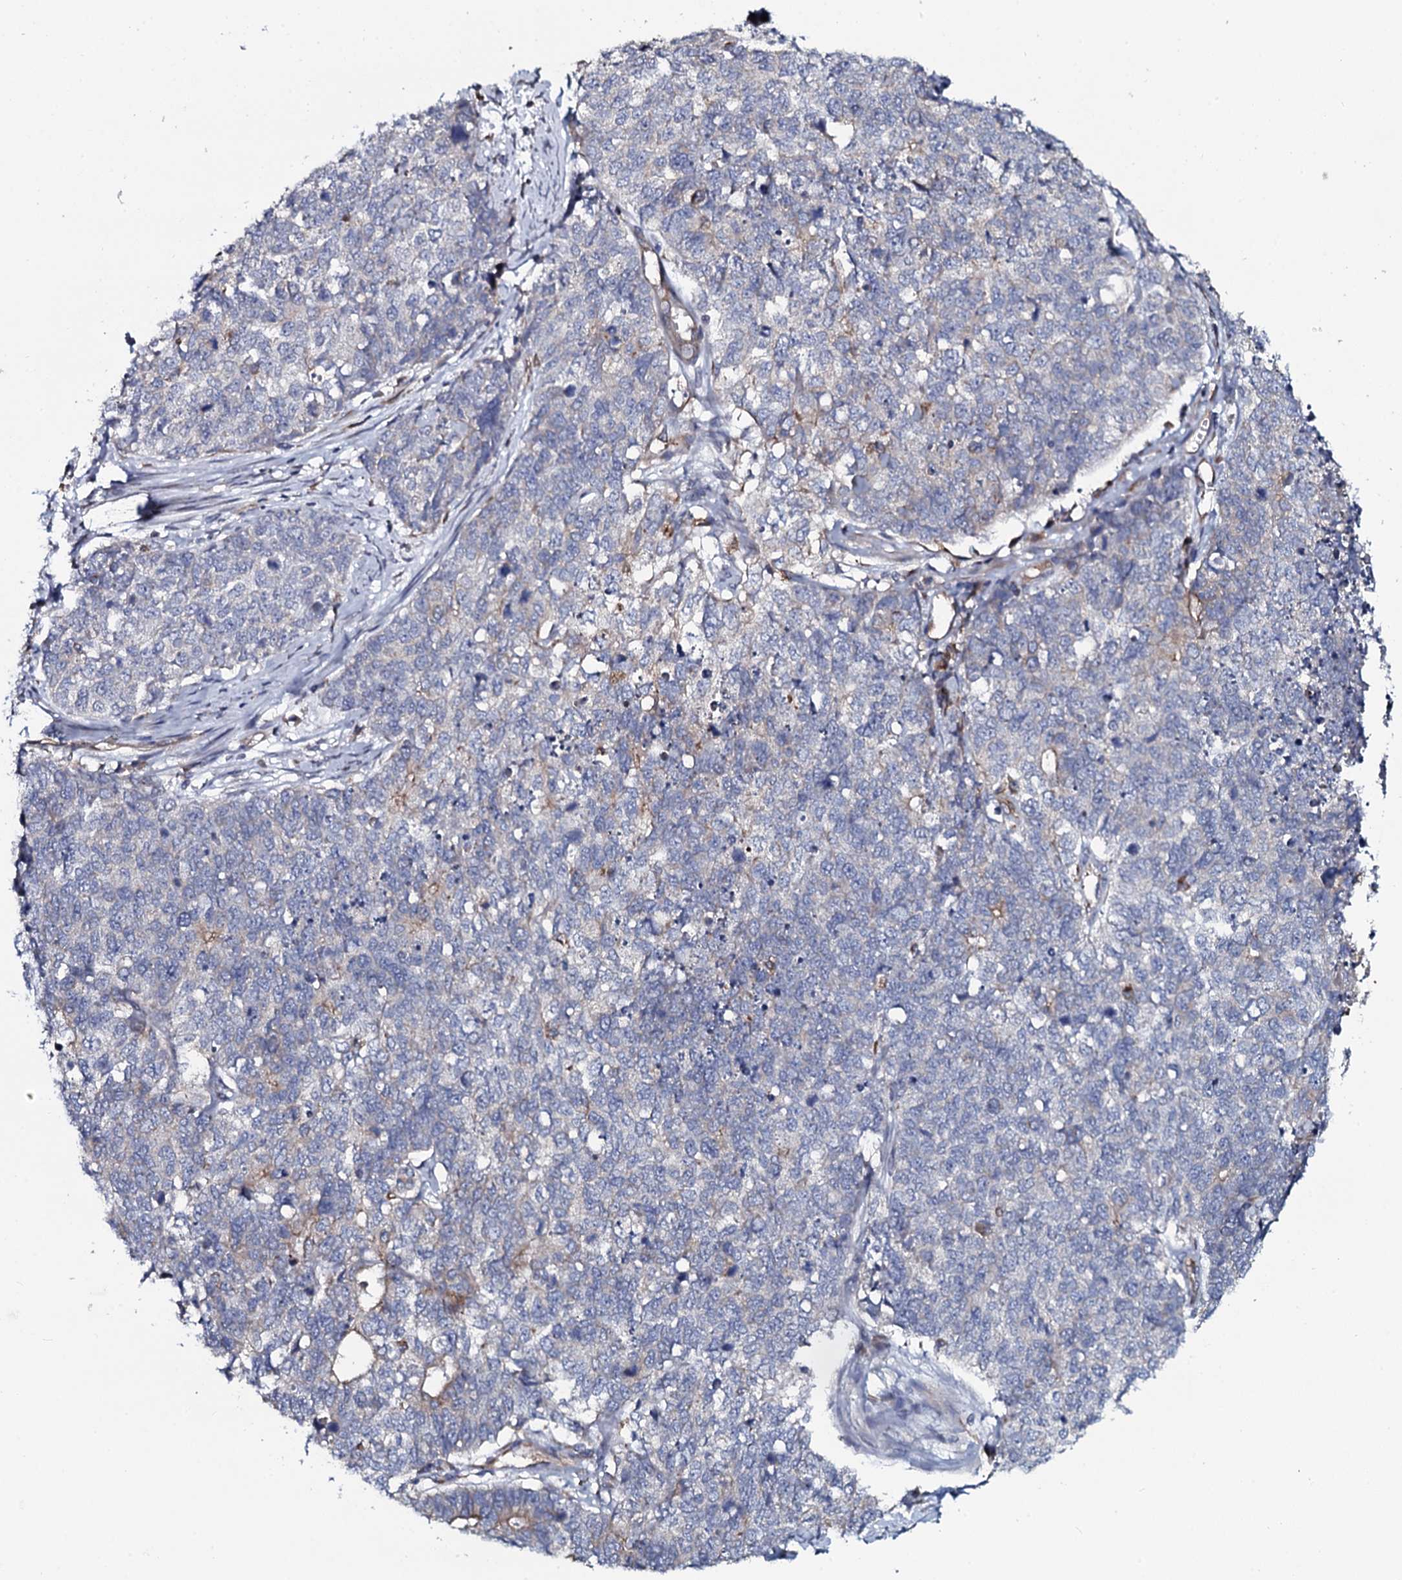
{"staining": {"intensity": "negative", "quantity": "none", "location": "none"}, "tissue": "cervical cancer", "cell_type": "Tumor cells", "image_type": "cancer", "snomed": [{"axis": "morphology", "description": "Squamous cell carcinoma, NOS"}, {"axis": "topography", "description": "Cervix"}], "caption": "IHC histopathology image of neoplastic tissue: human cervical squamous cell carcinoma stained with DAB reveals no significant protein expression in tumor cells.", "gene": "TMEM151A", "patient": {"sex": "female", "age": 63}}